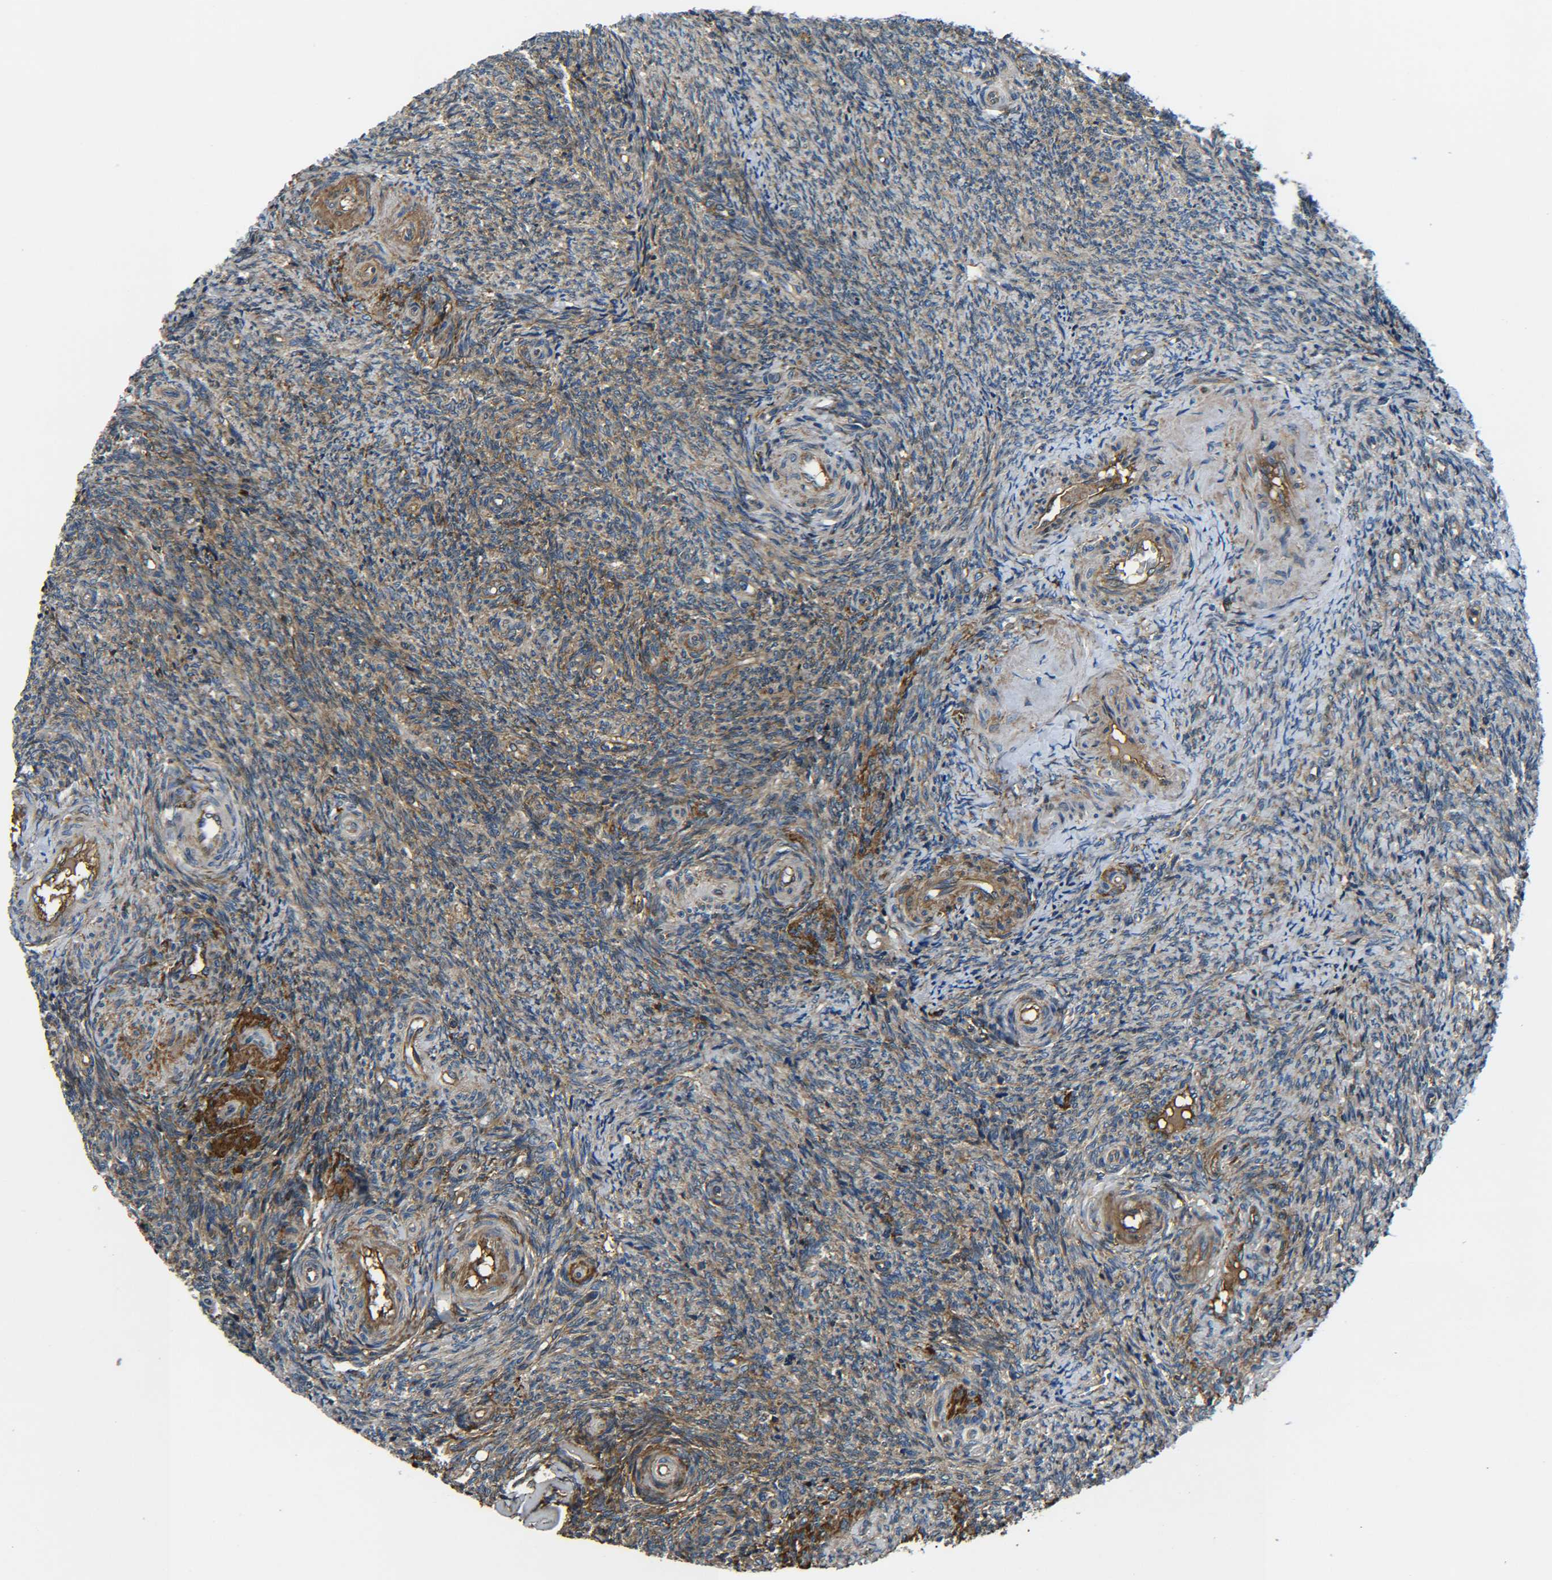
{"staining": {"intensity": "moderate", "quantity": ">75%", "location": "cytoplasmic/membranous"}, "tissue": "ovary", "cell_type": "Ovarian stroma cells", "image_type": "normal", "snomed": [{"axis": "morphology", "description": "Normal tissue, NOS"}, {"axis": "topography", "description": "Ovary"}], "caption": "A brown stain shows moderate cytoplasmic/membranous positivity of a protein in ovarian stroma cells of unremarkable human ovary.", "gene": "PREB", "patient": {"sex": "female", "age": 41}}